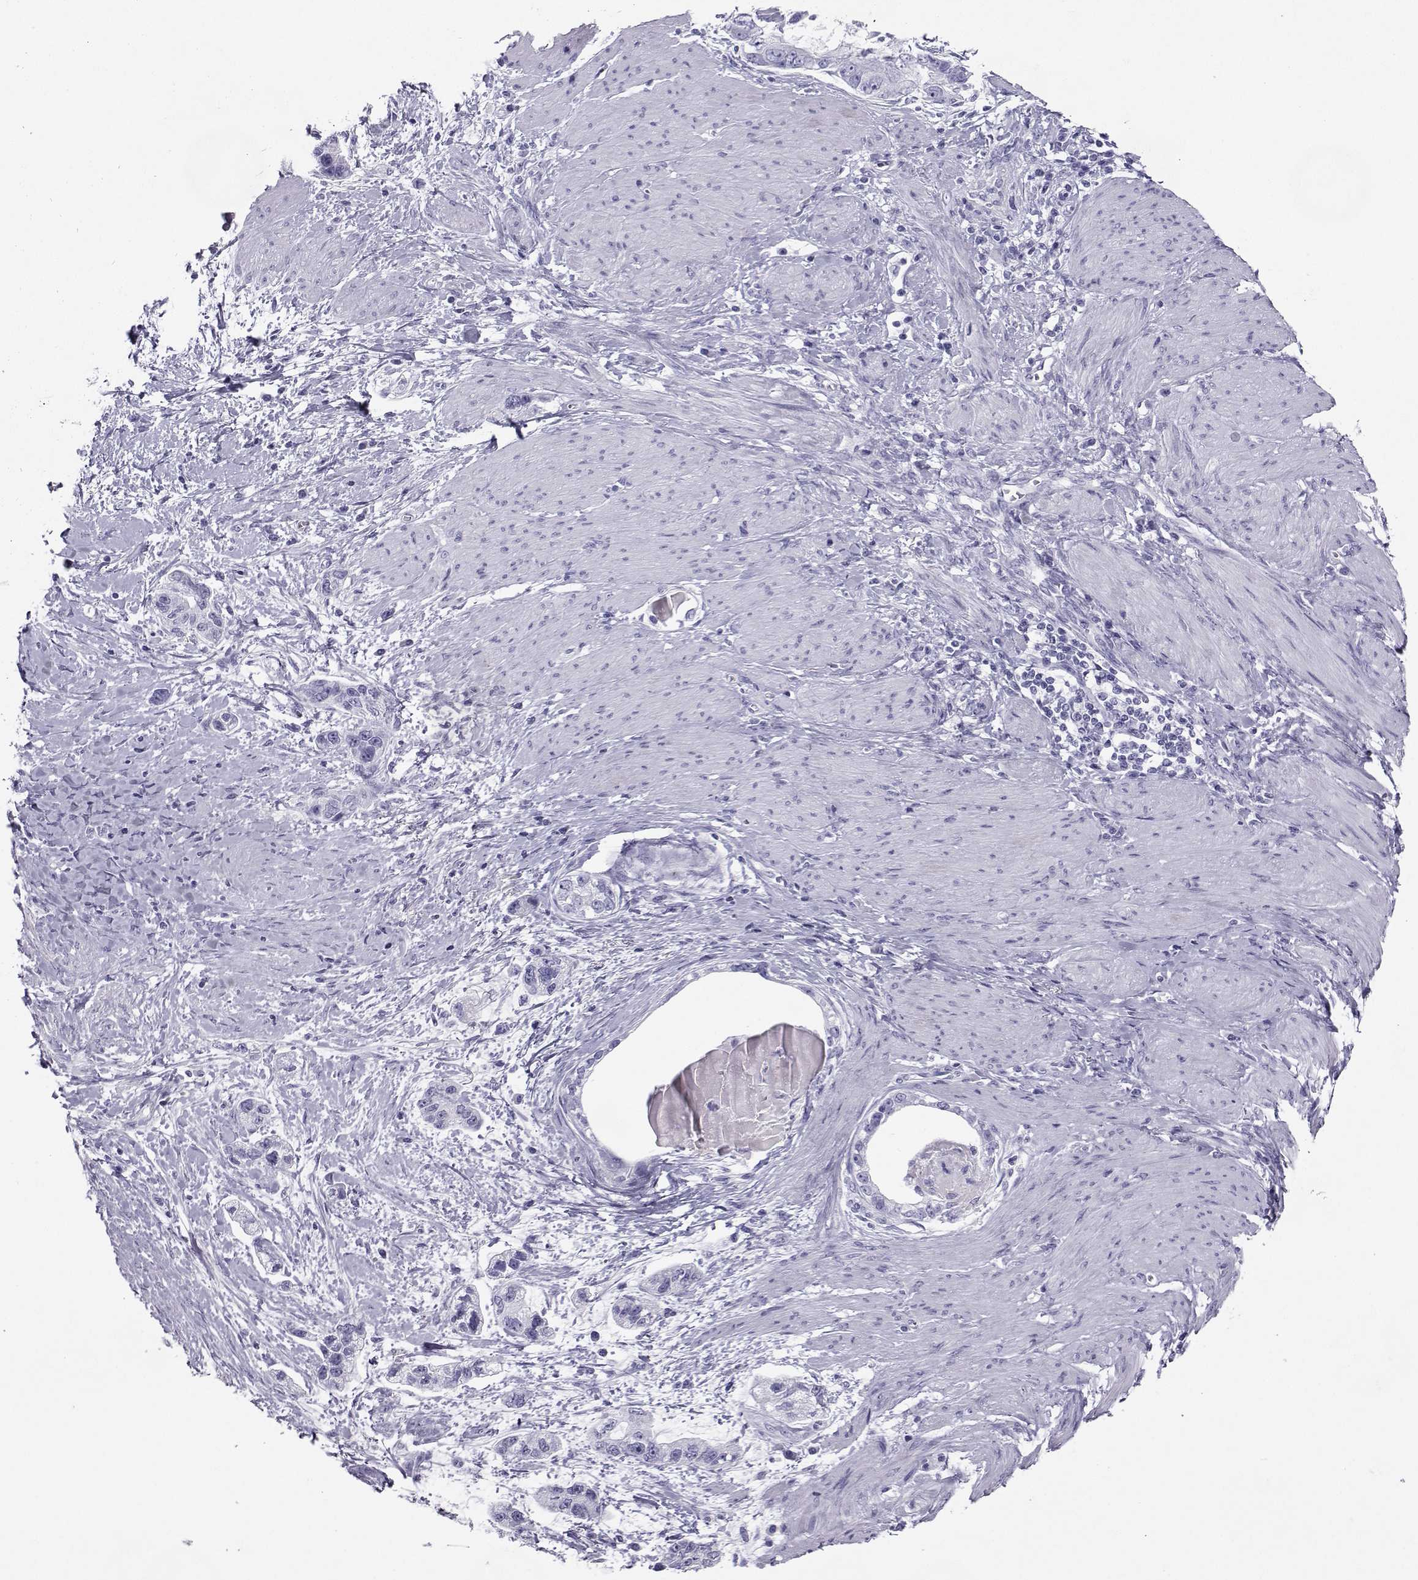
{"staining": {"intensity": "negative", "quantity": "none", "location": "none"}, "tissue": "stomach cancer", "cell_type": "Tumor cells", "image_type": "cancer", "snomed": [{"axis": "morphology", "description": "Adenocarcinoma, NOS"}, {"axis": "topography", "description": "Stomach, lower"}], "caption": "There is no significant expression in tumor cells of stomach cancer.", "gene": "SST", "patient": {"sex": "female", "age": 93}}